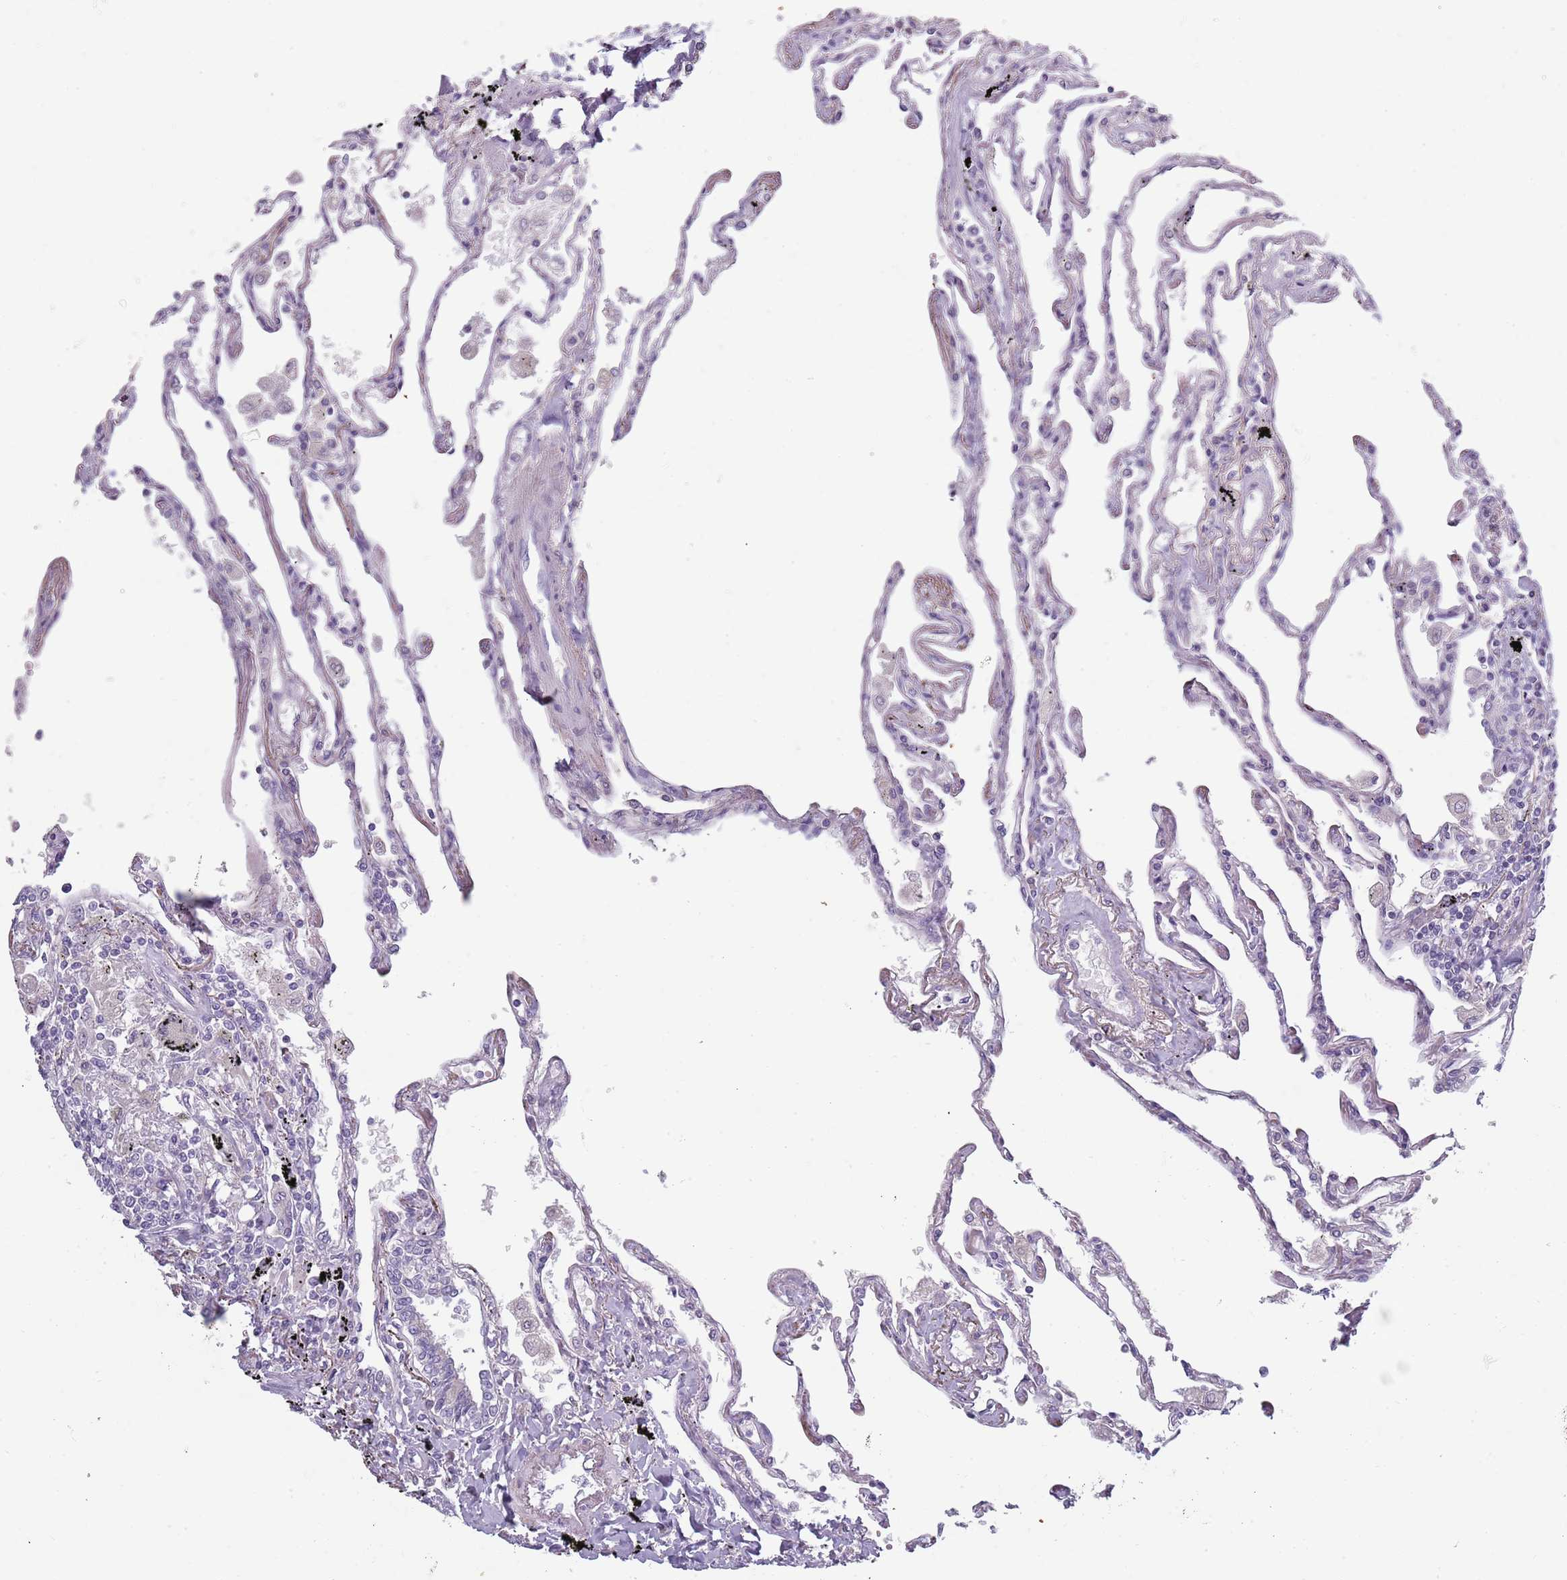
{"staining": {"intensity": "negative", "quantity": "none", "location": "none"}, "tissue": "lung", "cell_type": "Alveolar cells", "image_type": "normal", "snomed": [{"axis": "morphology", "description": "Normal tissue, NOS"}, {"axis": "topography", "description": "Lung"}], "caption": "Protein analysis of normal lung shows no significant expression in alveolar cells. (Immunohistochemistry (ihc), brightfield microscopy, high magnification).", "gene": "TNFRSF6B", "patient": {"sex": "female", "age": 67}}